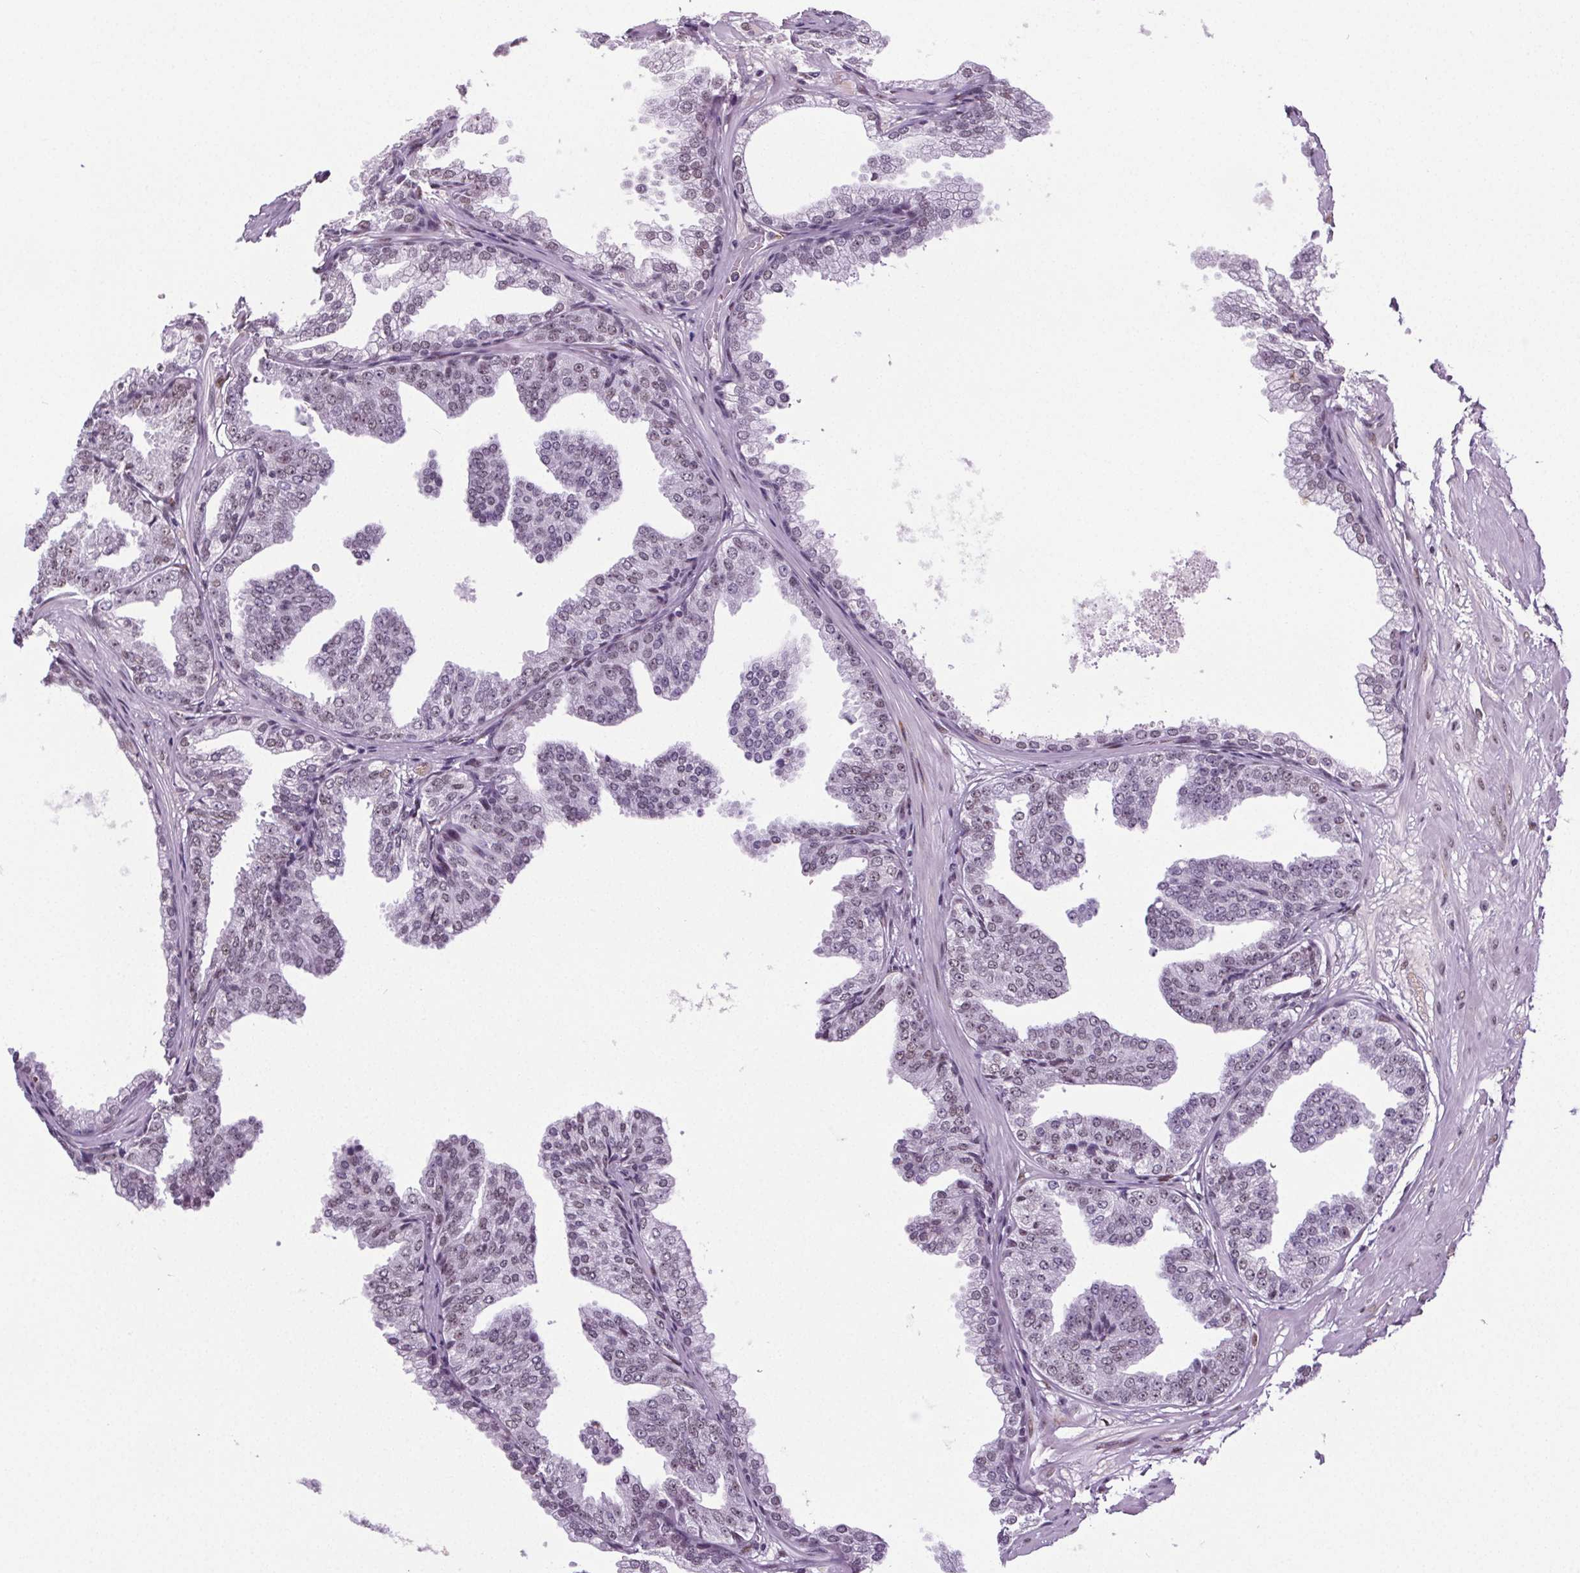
{"staining": {"intensity": "moderate", "quantity": "<25%", "location": "nuclear"}, "tissue": "prostate", "cell_type": "Glandular cells", "image_type": "normal", "snomed": [{"axis": "morphology", "description": "Normal tissue, NOS"}, {"axis": "topography", "description": "Prostate"}], "caption": "Immunohistochemistry (IHC) staining of benign prostate, which demonstrates low levels of moderate nuclear positivity in about <25% of glandular cells indicating moderate nuclear protein expression. The staining was performed using DAB (3,3'-diaminobenzidine) (brown) for protein detection and nuclei were counterstained in hematoxylin (blue).", "gene": "GP6", "patient": {"sex": "male", "age": 37}}